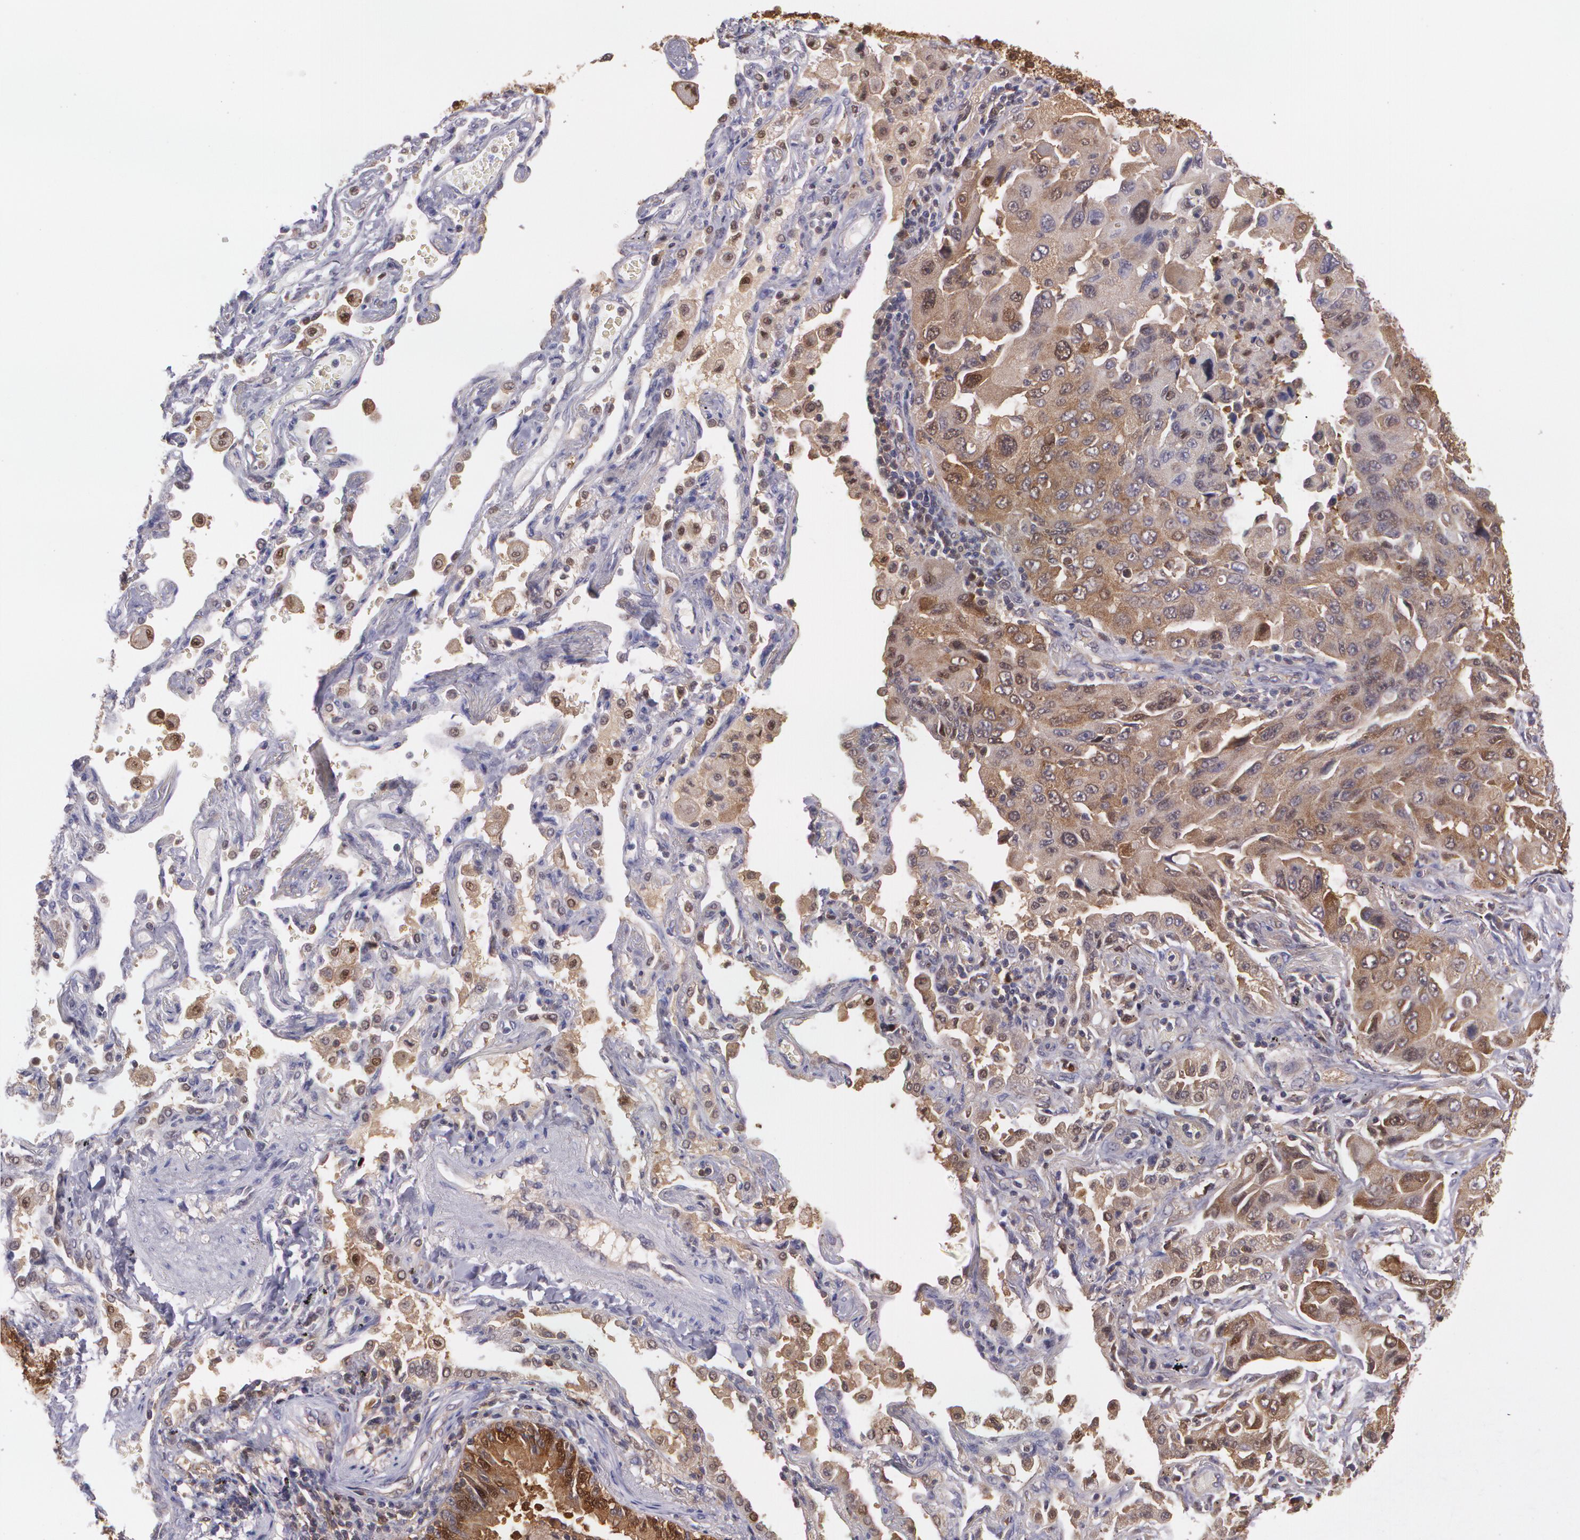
{"staining": {"intensity": "moderate", "quantity": ">75%", "location": "cytoplasmic/membranous"}, "tissue": "lung cancer", "cell_type": "Tumor cells", "image_type": "cancer", "snomed": [{"axis": "morphology", "description": "Adenocarcinoma, NOS"}, {"axis": "topography", "description": "Lung"}], "caption": "IHC image of adenocarcinoma (lung) stained for a protein (brown), which shows medium levels of moderate cytoplasmic/membranous expression in approximately >75% of tumor cells.", "gene": "HSPH1", "patient": {"sex": "female", "age": 65}}